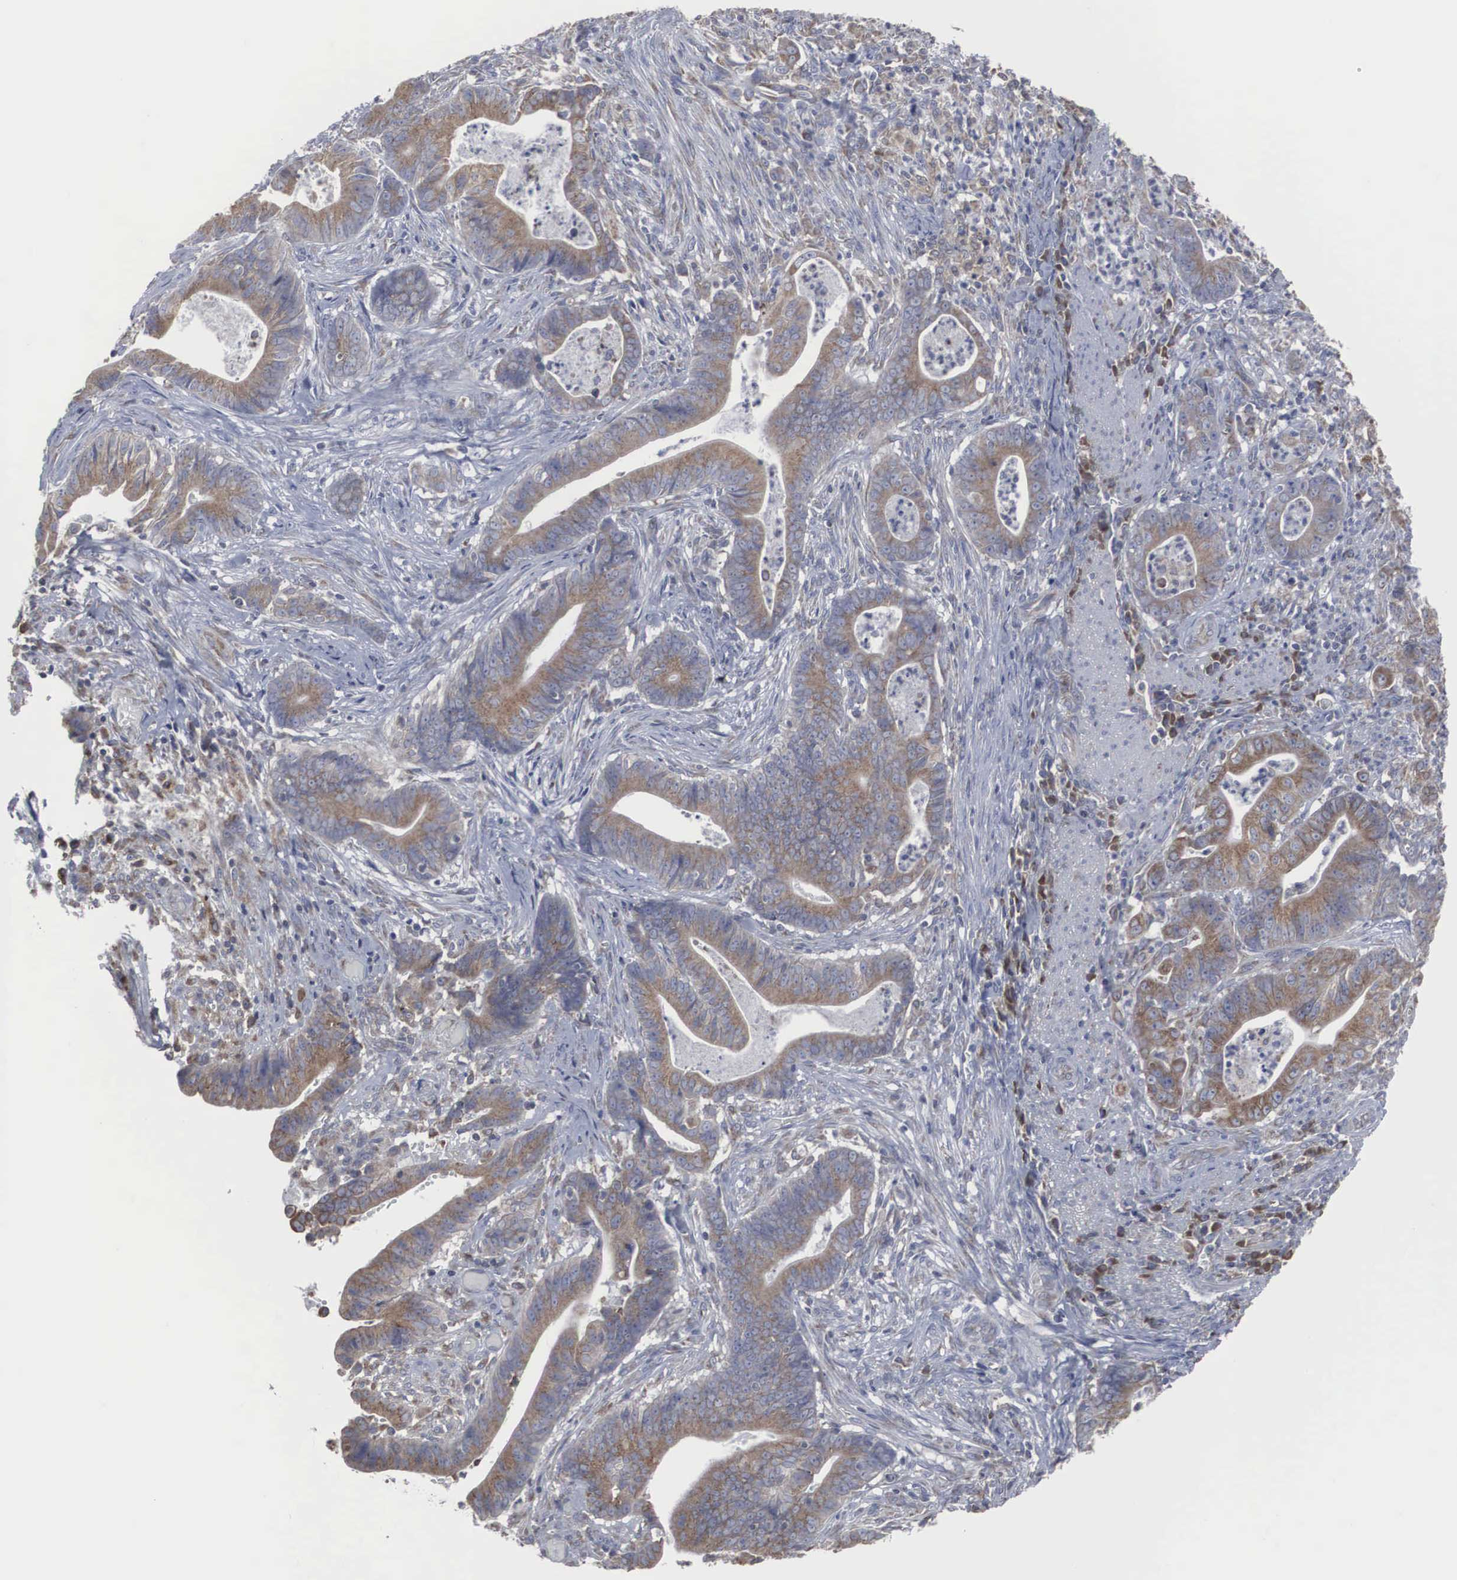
{"staining": {"intensity": "moderate", "quantity": "25%-75%", "location": "cytoplasmic/membranous"}, "tissue": "stomach cancer", "cell_type": "Tumor cells", "image_type": "cancer", "snomed": [{"axis": "morphology", "description": "Adenocarcinoma, NOS"}, {"axis": "topography", "description": "Stomach, lower"}], "caption": "IHC micrograph of stomach cancer stained for a protein (brown), which shows medium levels of moderate cytoplasmic/membranous expression in about 25%-75% of tumor cells.", "gene": "MIA2", "patient": {"sex": "female", "age": 86}}